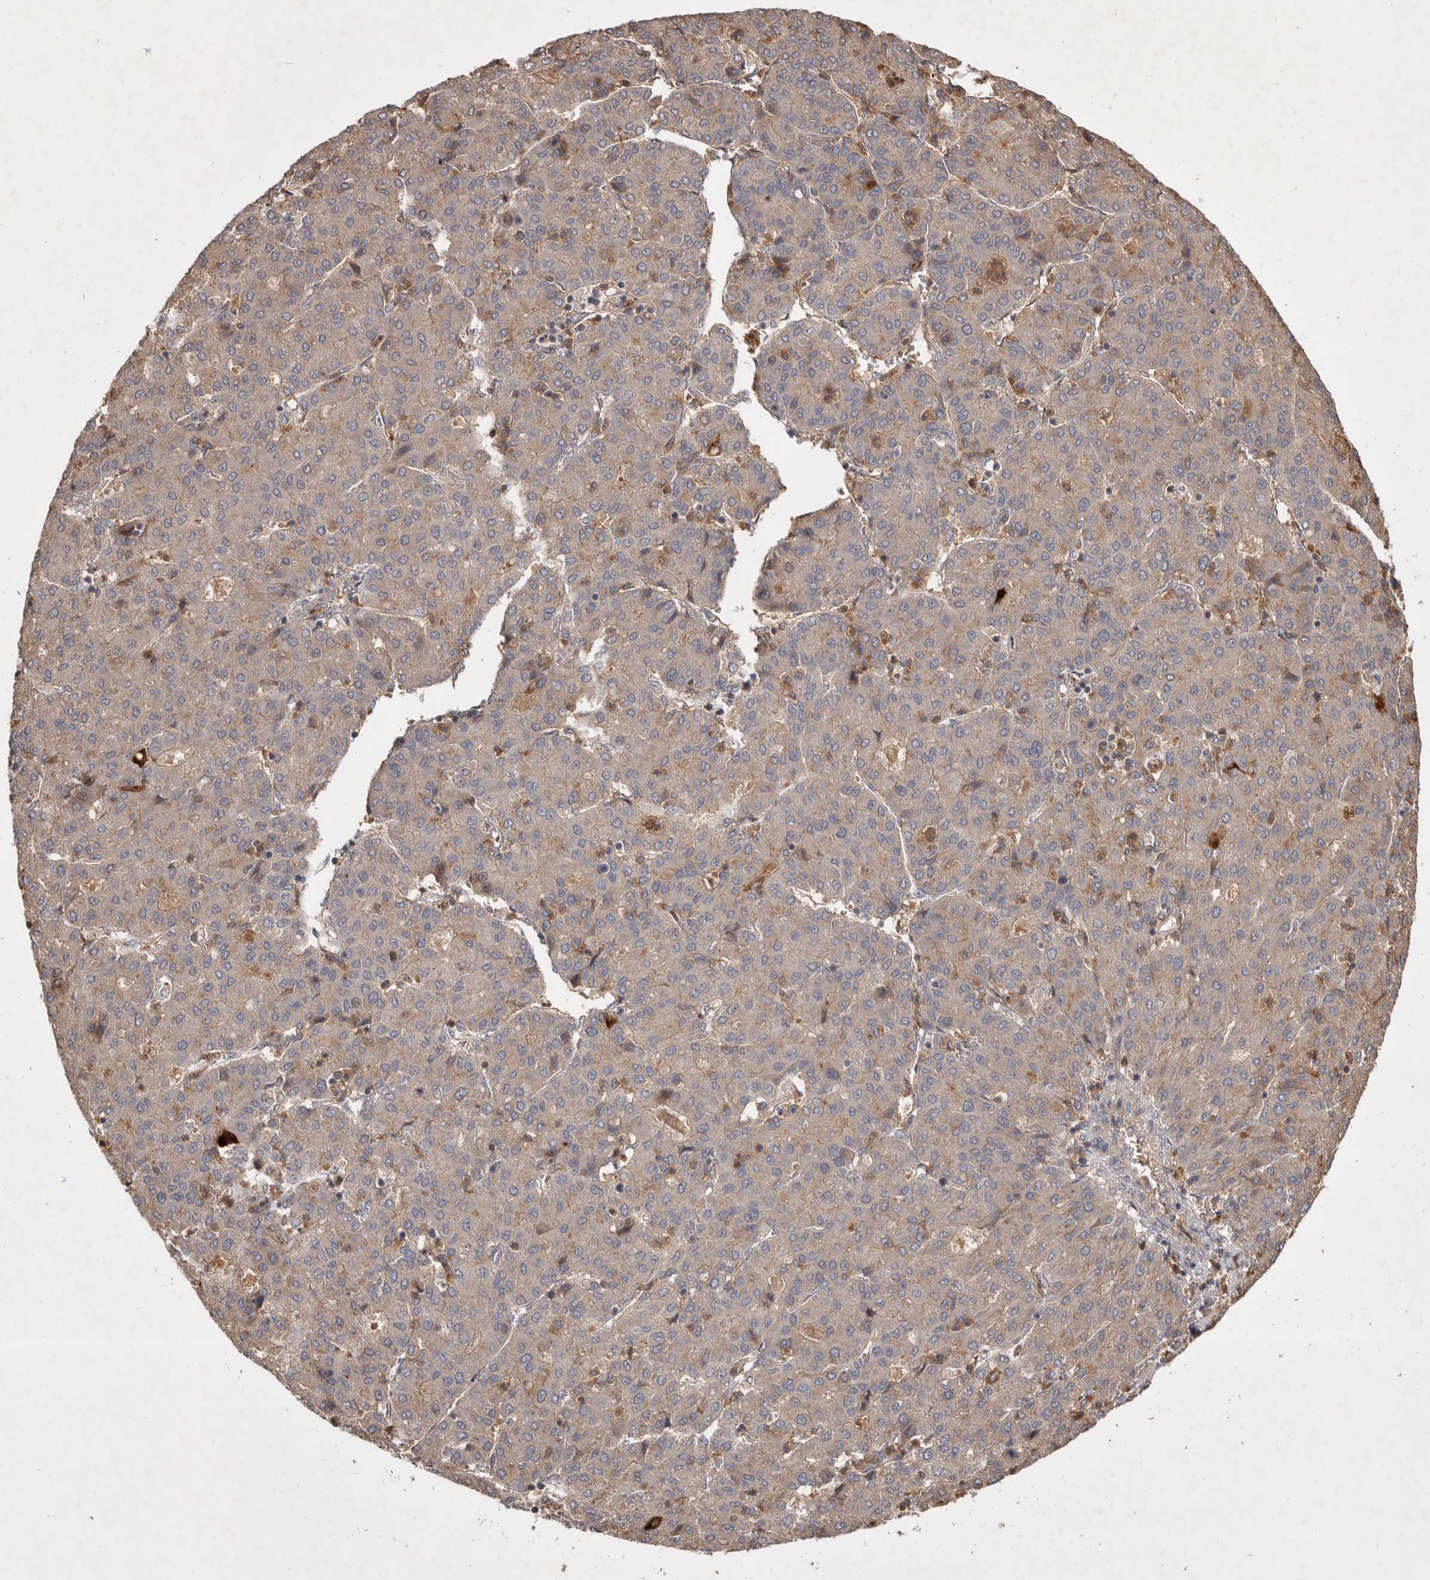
{"staining": {"intensity": "weak", "quantity": "<25%", "location": "cytoplasmic/membranous"}, "tissue": "liver cancer", "cell_type": "Tumor cells", "image_type": "cancer", "snomed": [{"axis": "morphology", "description": "Carcinoma, Hepatocellular, NOS"}, {"axis": "topography", "description": "Liver"}], "caption": "High power microscopy image of an IHC photomicrograph of liver hepatocellular carcinoma, revealing no significant expression in tumor cells.", "gene": "VN1R4", "patient": {"sex": "male", "age": 65}}